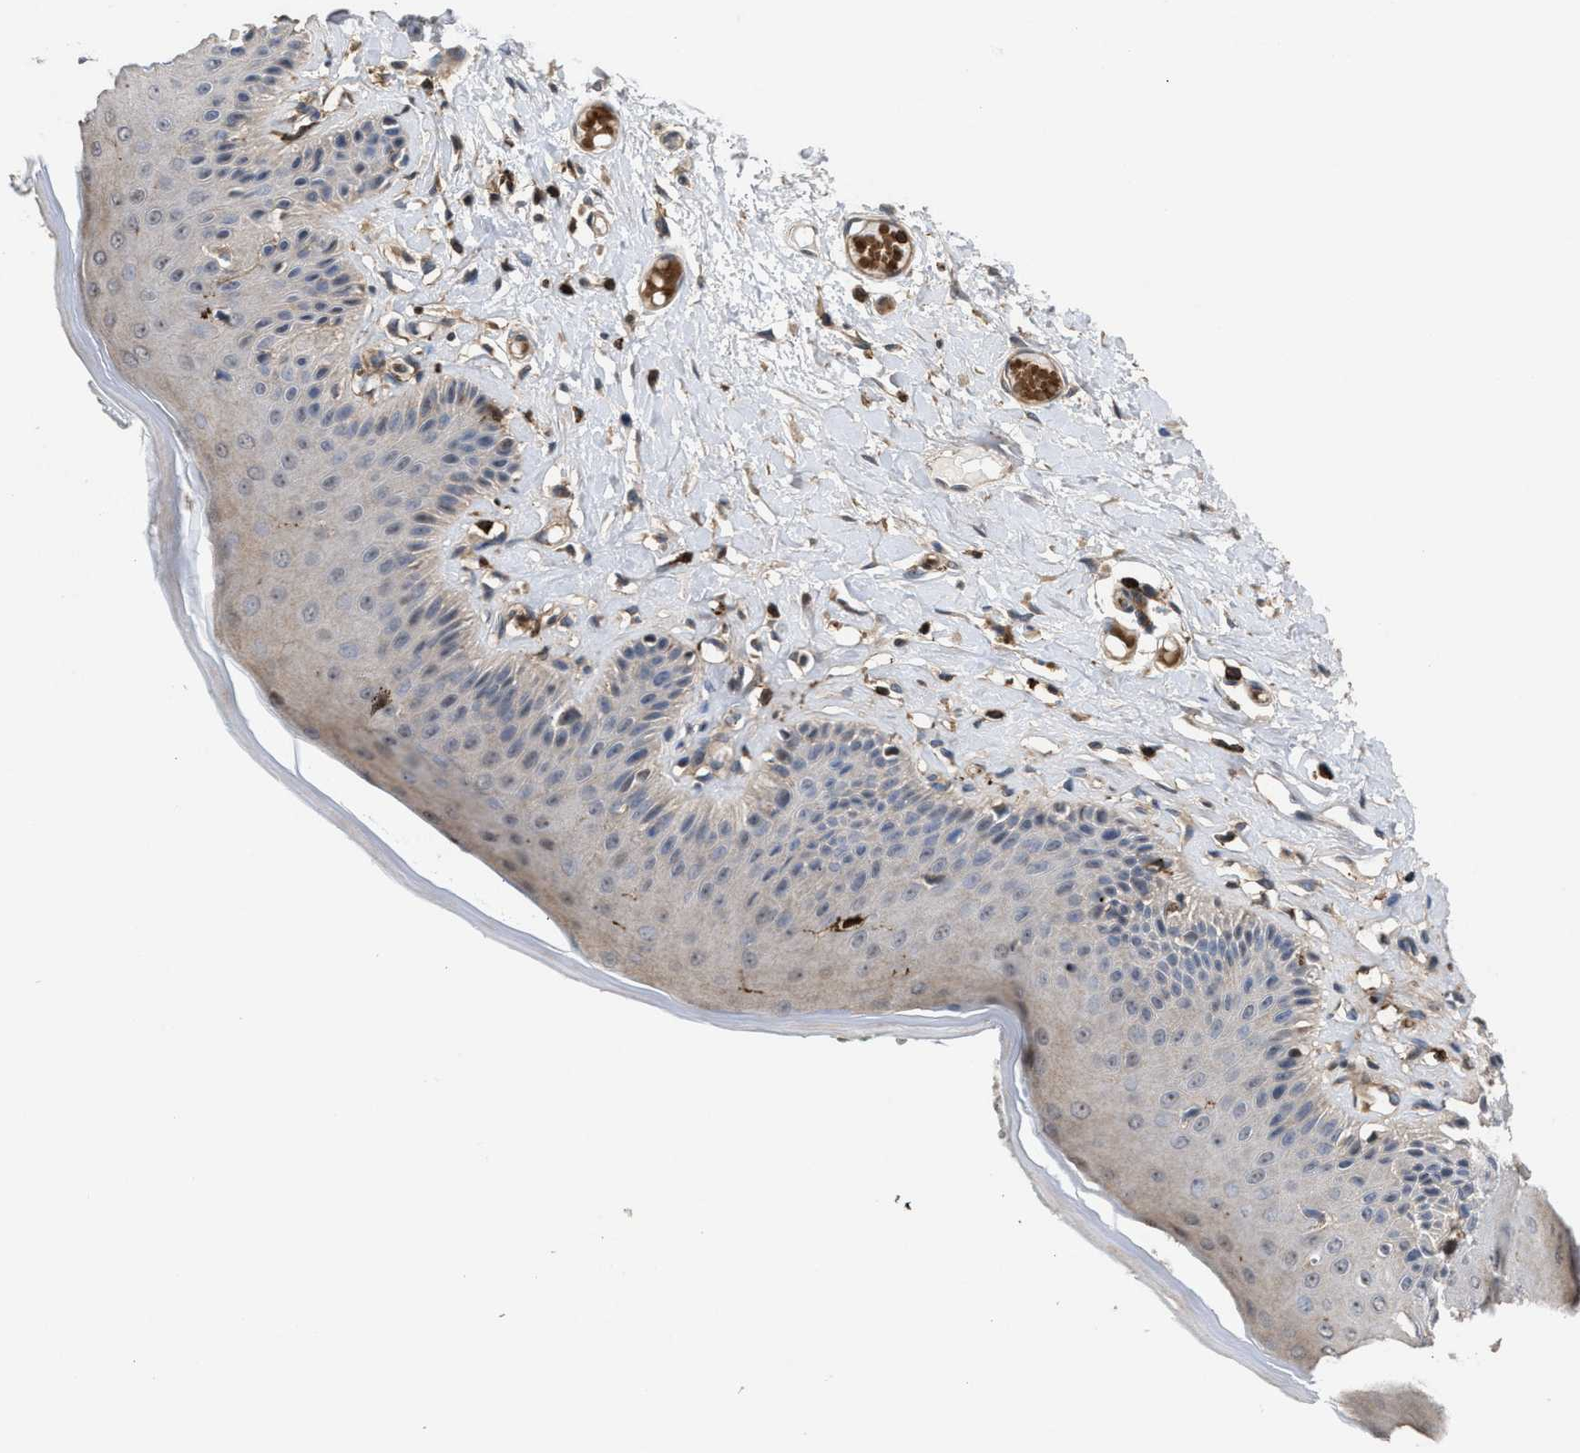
{"staining": {"intensity": "weak", "quantity": "<25%", "location": "cytoplasmic/membranous"}, "tissue": "skin", "cell_type": "Epidermal cells", "image_type": "normal", "snomed": [{"axis": "morphology", "description": "Normal tissue, NOS"}, {"axis": "topography", "description": "Vulva"}], "caption": "A high-resolution micrograph shows immunohistochemistry (IHC) staining of benign skin, which displays no significant positivity in epidermal cells.", "gene": "PTPRE", "patient": {"sex": "female", "age": 73}}